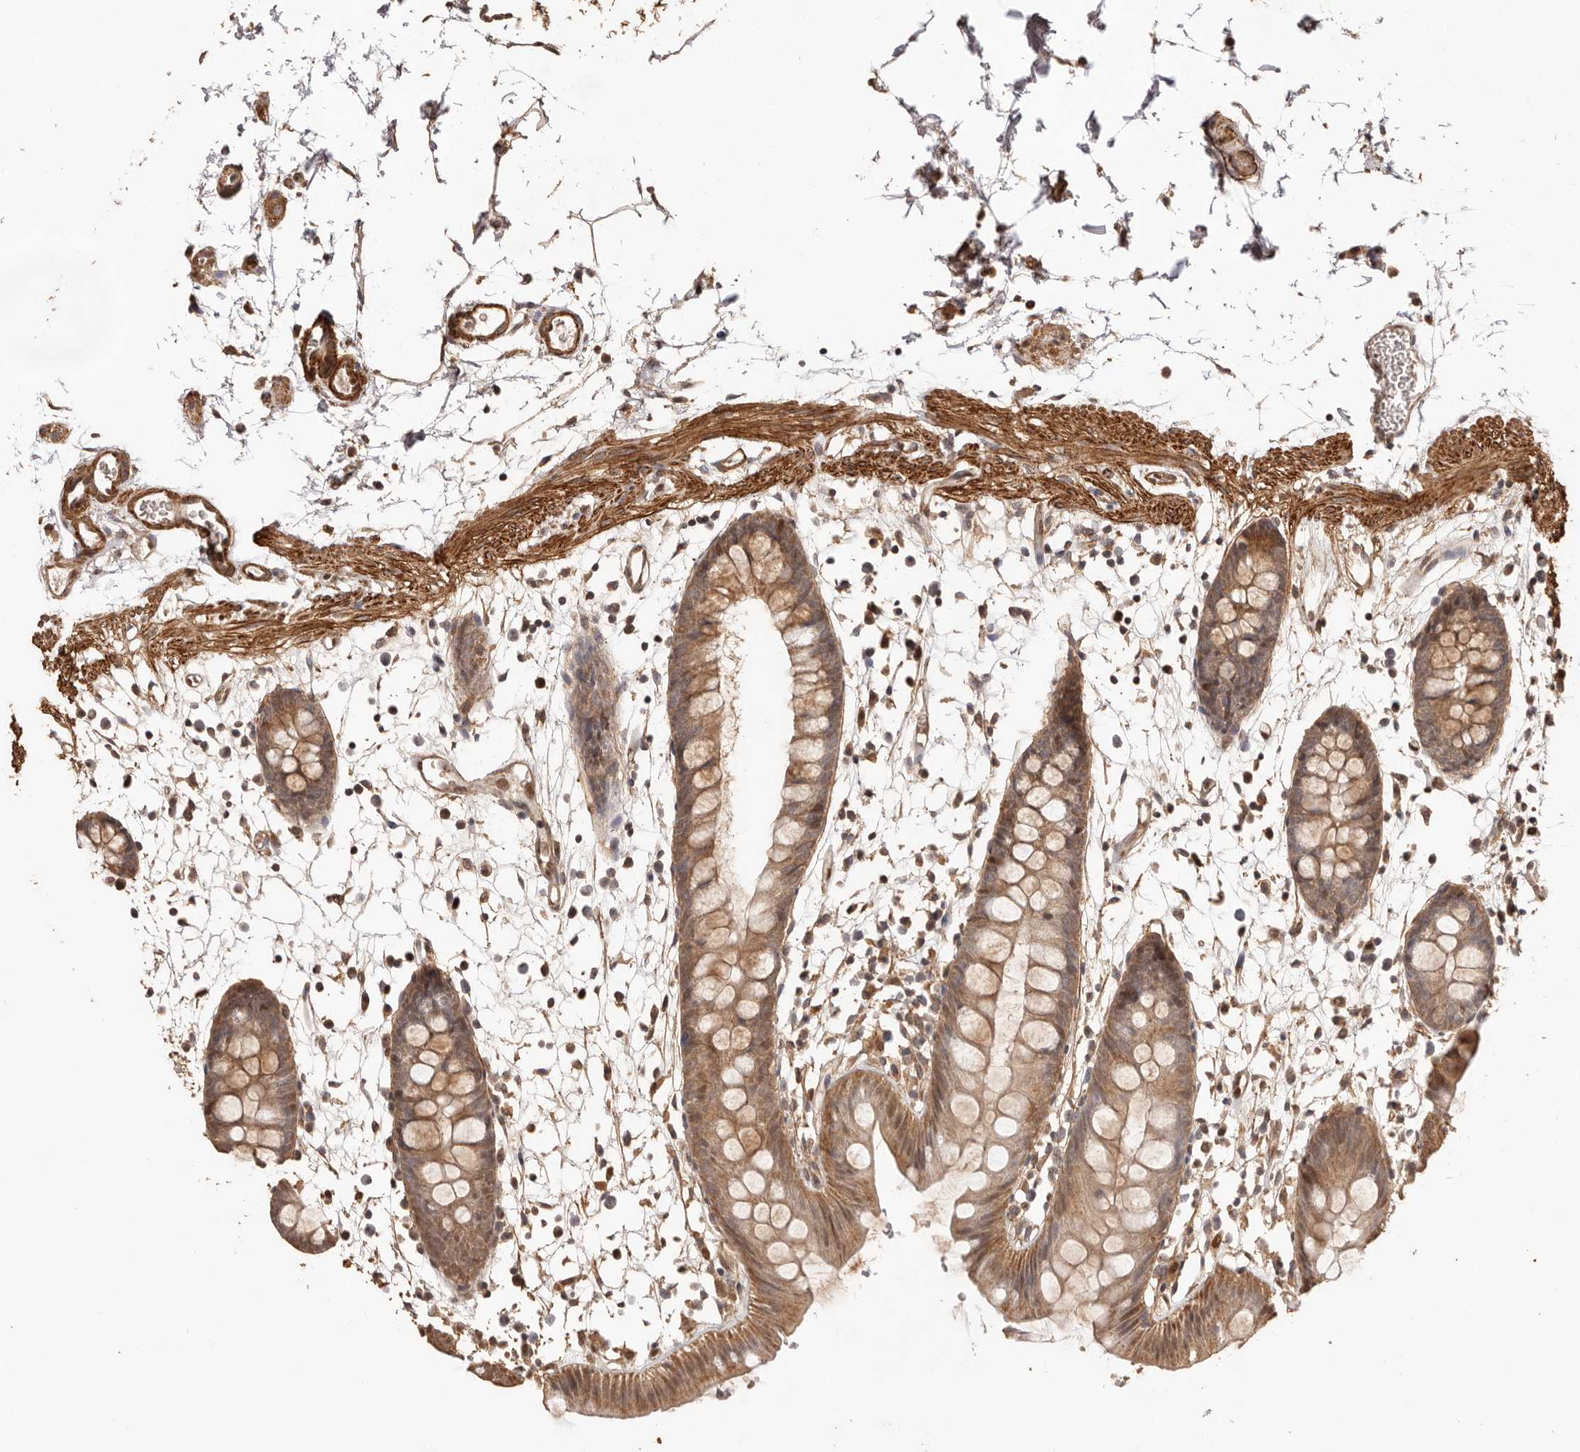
{"staining": {"intensity": "strong", "quantity": ">75%", "location": "cytoplasmic/membranous"}, "tissue": "colon", "cell_type": "Endothelial cells", "image_type": "normal", "snomed": [{"axis": "morphology", "description": "Normal tissue, NOS"}, {"axis": "topography", "description": "Colon"}], "caption": "Approximately >75% of endothelial cells in normal colon demonstrate strong cytoplasmic/membranous protein positivity as visualized by brown immunohistochemical staining.", "gene": "UBR2", "patient": {"sex": "male", "age": 56}}